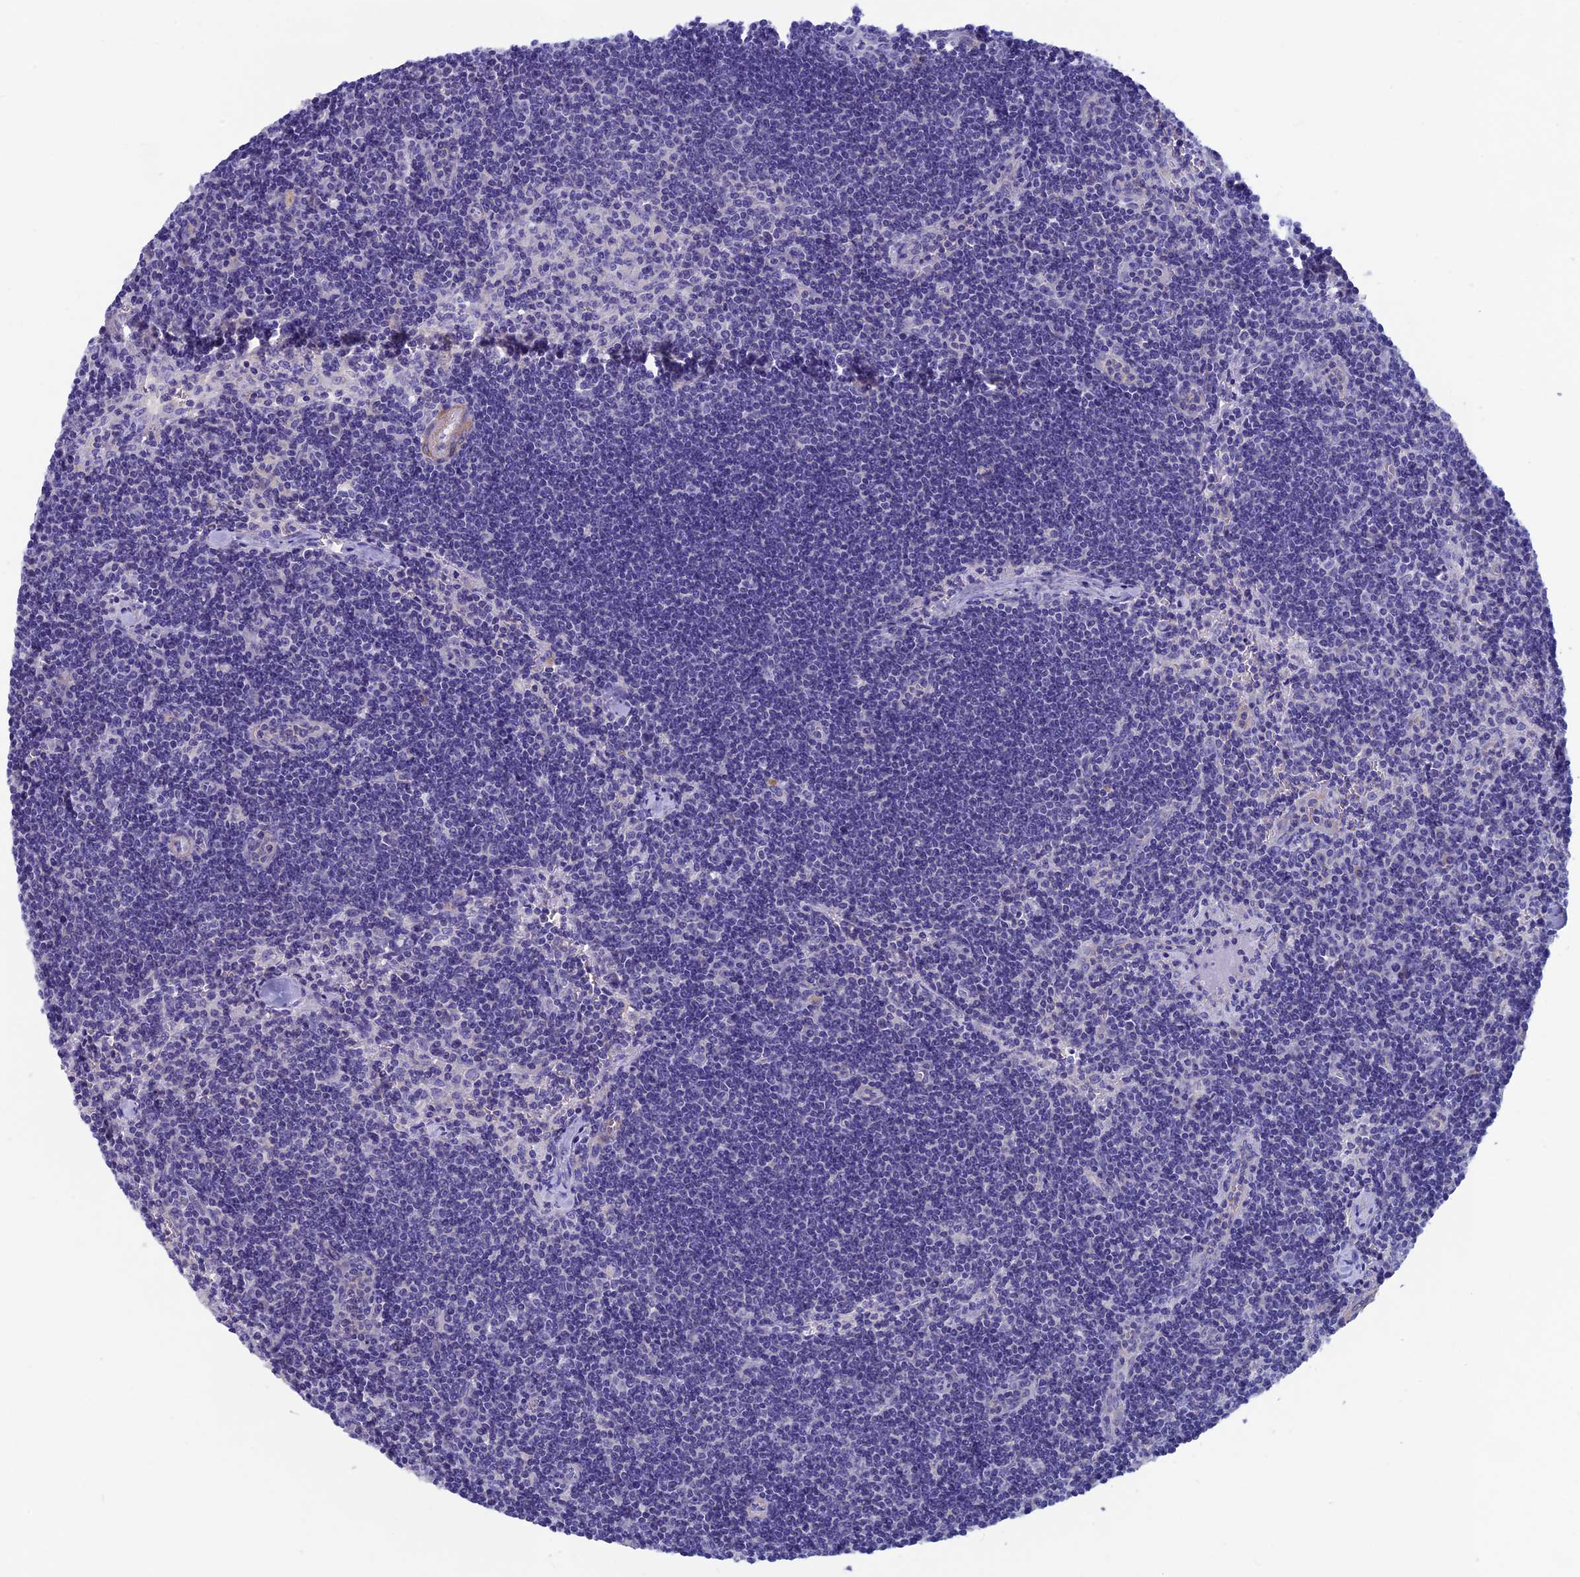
{"staining": {"intensity": "negative", "quantity": "none", "location": "none"}, "tissue": "lymph node", "cell_type": "Germinal center cells", "image_type": "normal", "snomed": [{"axis": "morphology", "description": "Normal tissue, NOS"}, {"axis": "topography", "description": "Lymph node"}], "caption": "The image shows no staining of germinal center cells in unremarkable lymph node.", "gene": "ADH7", "patient": {"sex": "female", "age": 32}}